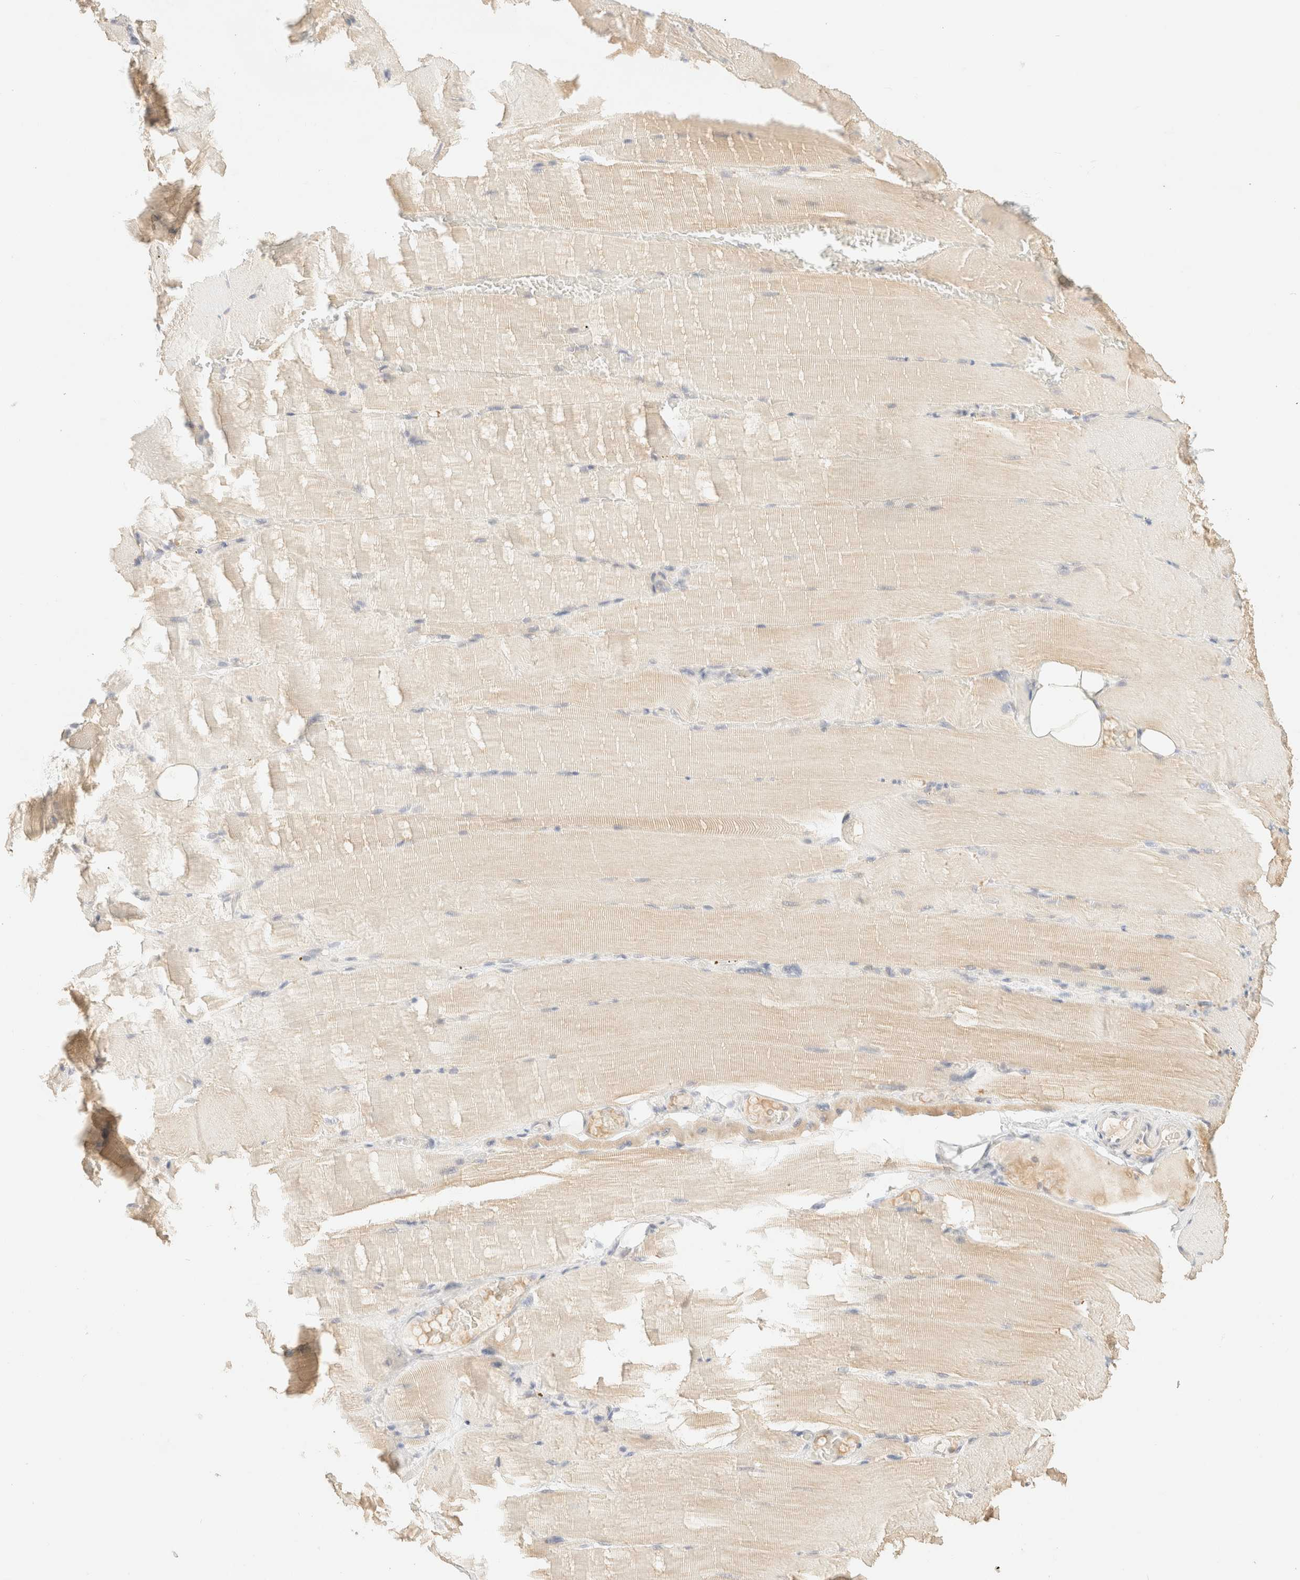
{"staining": {"intensity": "weak", "quantity": "25%-75%", "location": "cytoplasmic/membranous"}, "tissue": "skeletal muscle", "cell_type": "Myocytes", "image_type": "normal", "snomed": [{"axis": "morphology", "description": "Normal tissue, NOS"}, {"axis": "topography", "description": "Skeletal muscle"}, {"axis": "topography", "description": "Parathyroid gland"}], "caption": "Immunohistochemistry (IHC) image of unremarkable skeletal muscle stained for a protein (brown), which shows low levels of weak cytoplasmic/membranous positivity in approximately 25%-75% of myocytes.", "gene": "TIMD4", "patient": {"sex": "female", "age": 37}}